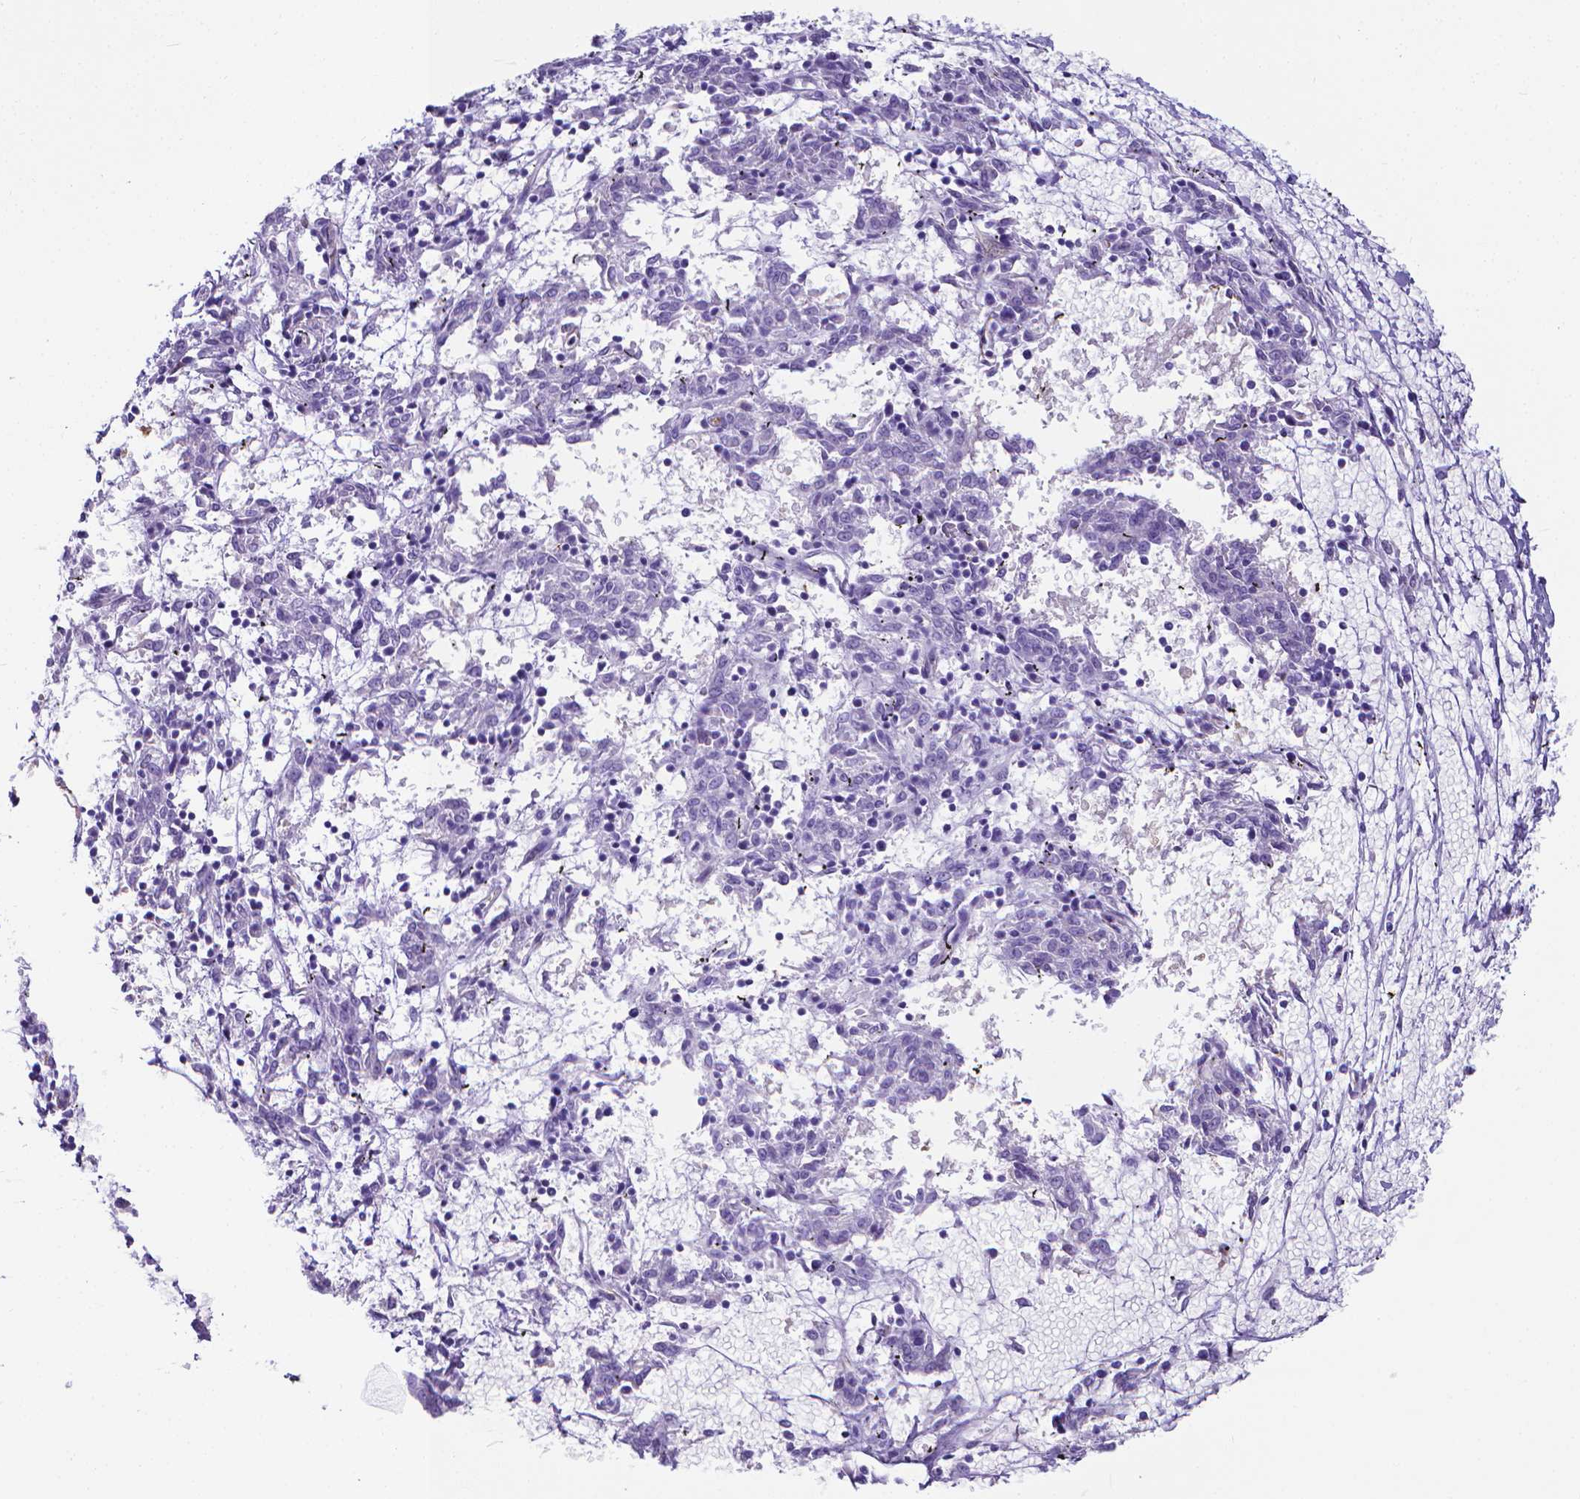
{"staining": {"intensity": "negative", "quantity": "none", "location": "none"}, "tissue": "melanoma", "cell_type": "Tumor cells", "image_type": "cancer", "snomed": [{"axis": "morphology", "description": "Malignant melanoma, NOS"}, {"axis": "topography", "description": "Skin"}], "caption": "Malignant melanoma was stained to show a protein in brown. There is no significant positivity in tumor cells.", "gene": "CLIC4", "patient": {"sex": "female", "age": 72}}